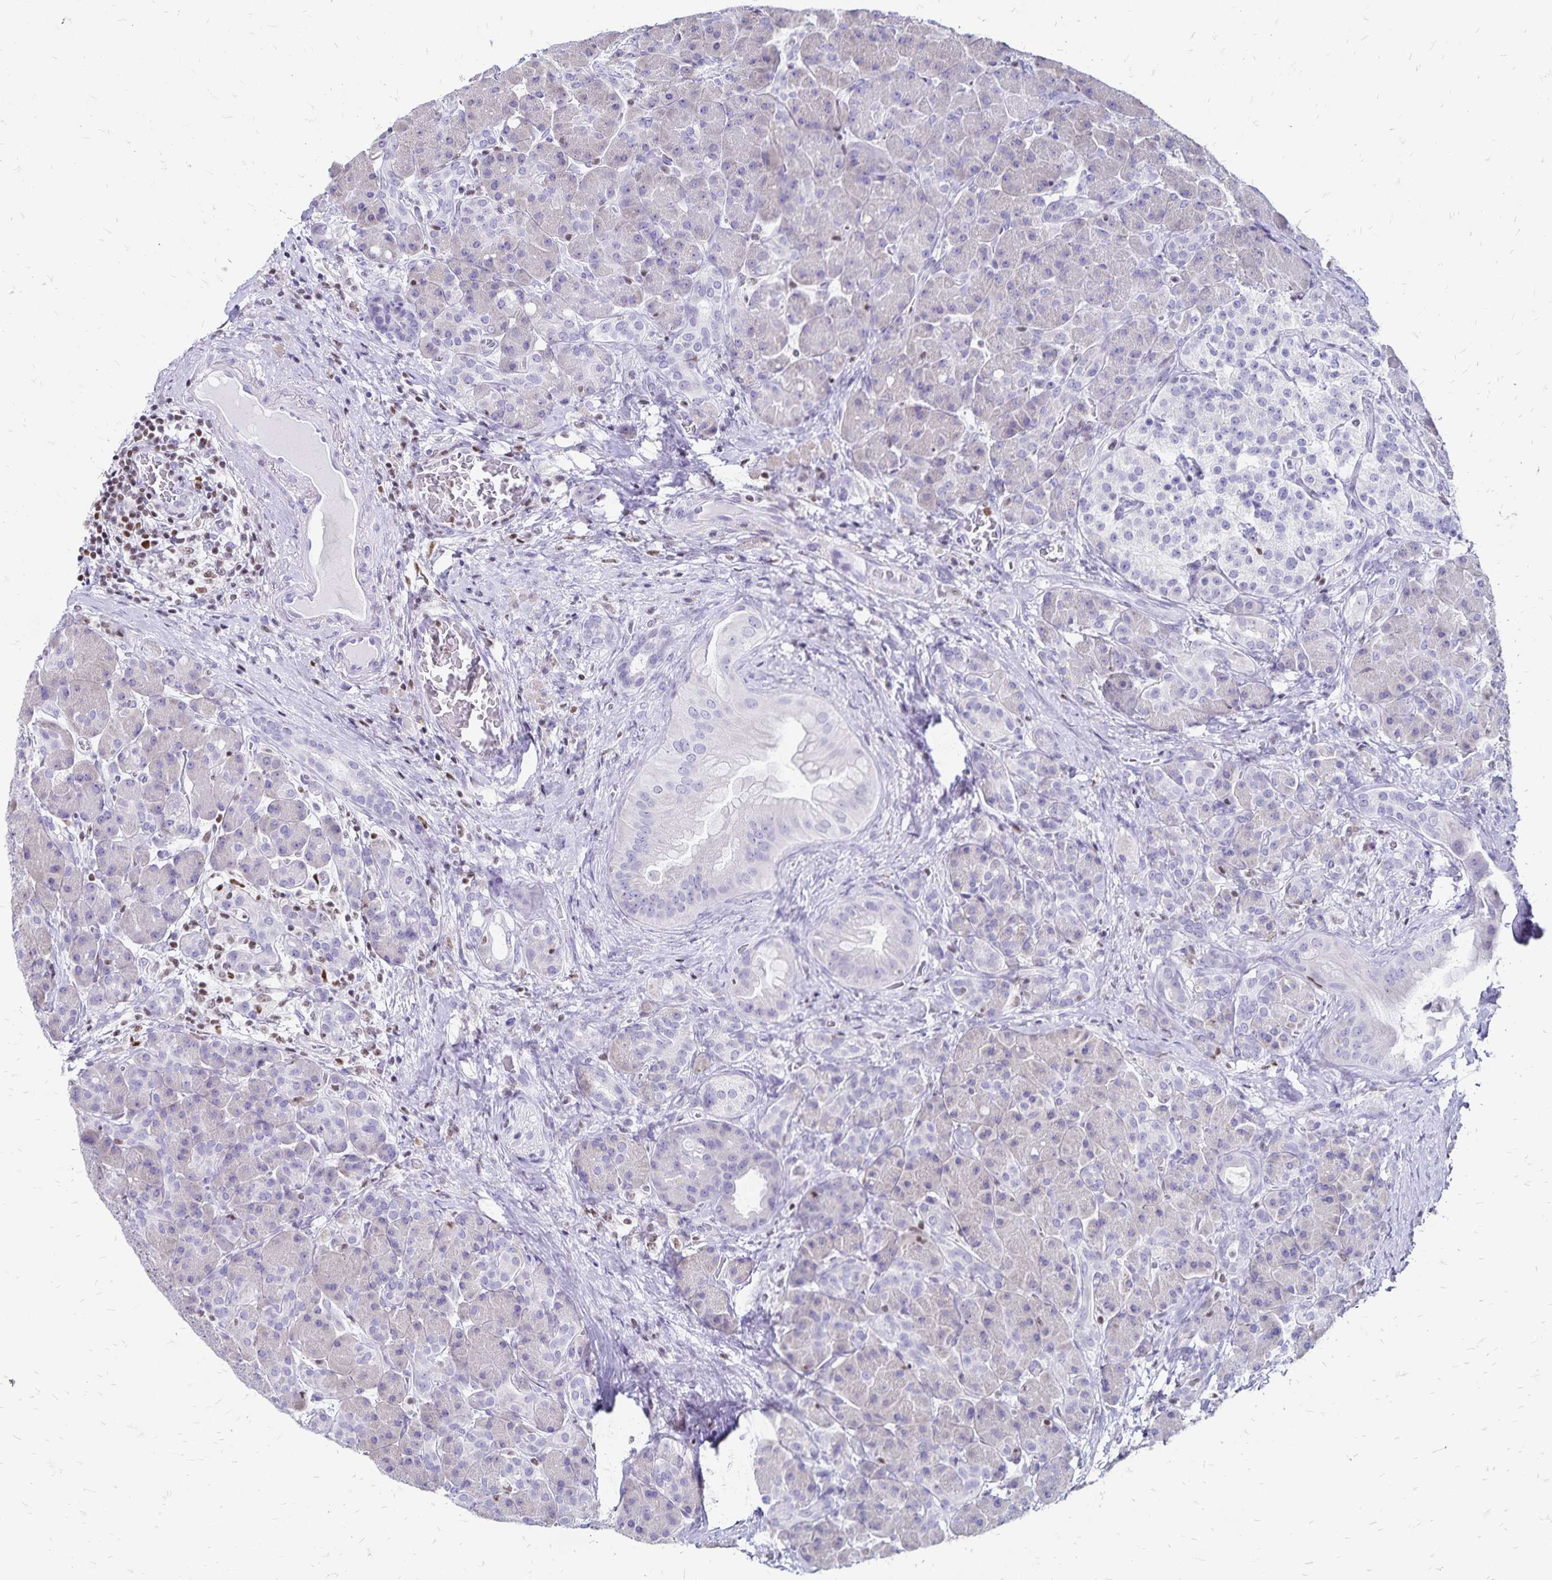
{"staining": {"intensity": "negative", "quantity": "none", "location": "none"}, "tissue": "pancreas", "cell_type": "Exocrine glandular cells", "image_type": "normal", "snomed": [{"axis": "morphology", "description": "Normal tissue, NOS"}, {"axis": "topography", "description": "Pancreas"}], "caption": "Exocrine glandular cells are negative for brown protein staining in normal pancreas. (DAB IHC, high magnification).", "gene": "IKZF1", "patient": {"sex": "male", "age": 55}}